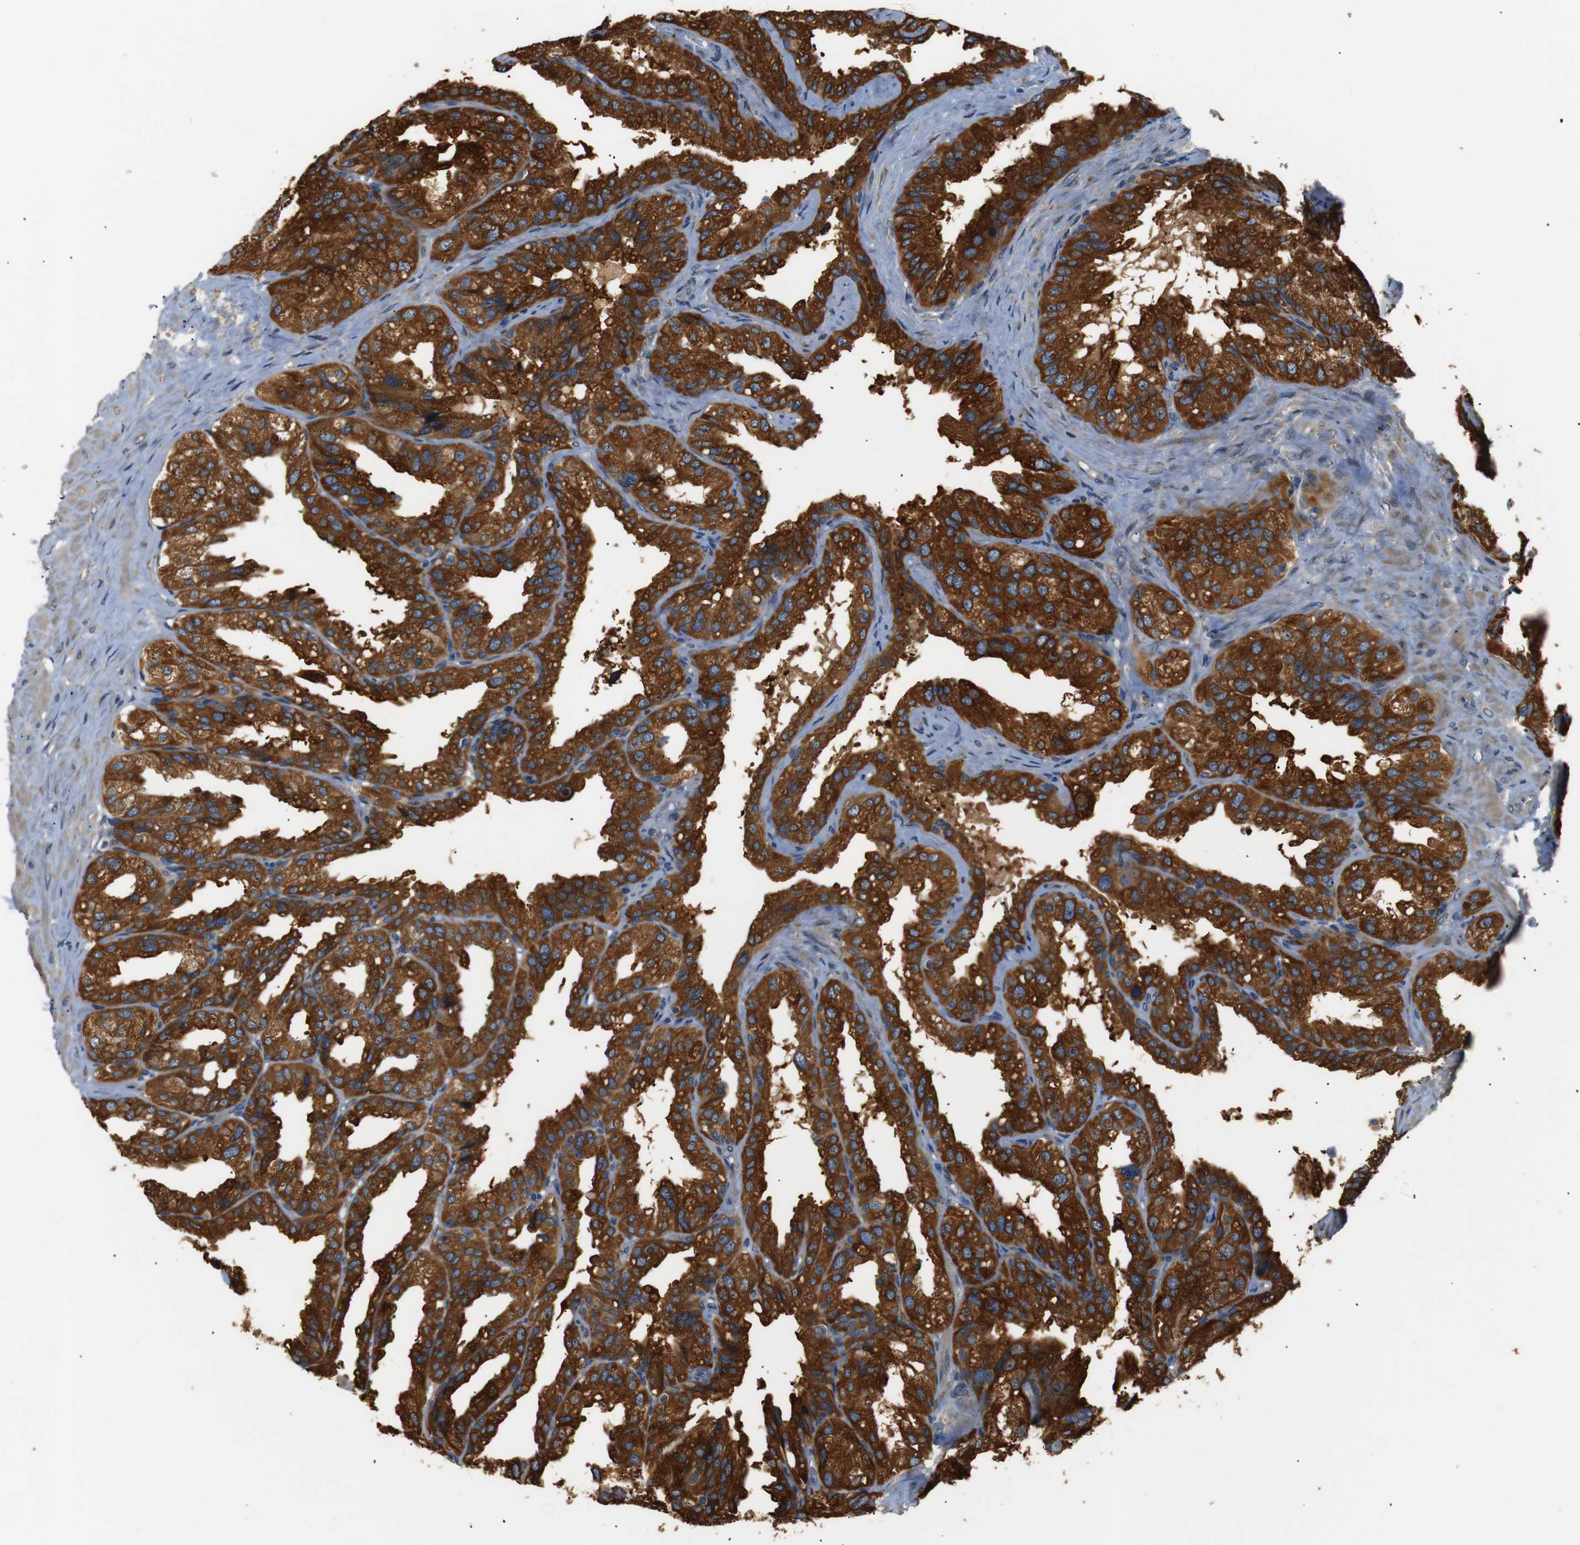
{"staining": {"intensity": "strong", "quantity": ">75%", "location": "cytoplasmic/membranous"}, "tissue": "seminal vesicle", "cell_type": "Glandular cells", "image_type": "normal", "snomed": [{"axis": "morphology", "description": "Normal tissue, NOS"}, {"axis": "topography", "description": "Seminal veicle"}], "caption": "Strong cytoplasmic/membranous expression for a protein is identified in about >75% of glandular cells of benign seminal vesicle using immunohistochemistry (IHC).", "gene": "TMED2", "patient": {"sex": "male", "age": 68}}